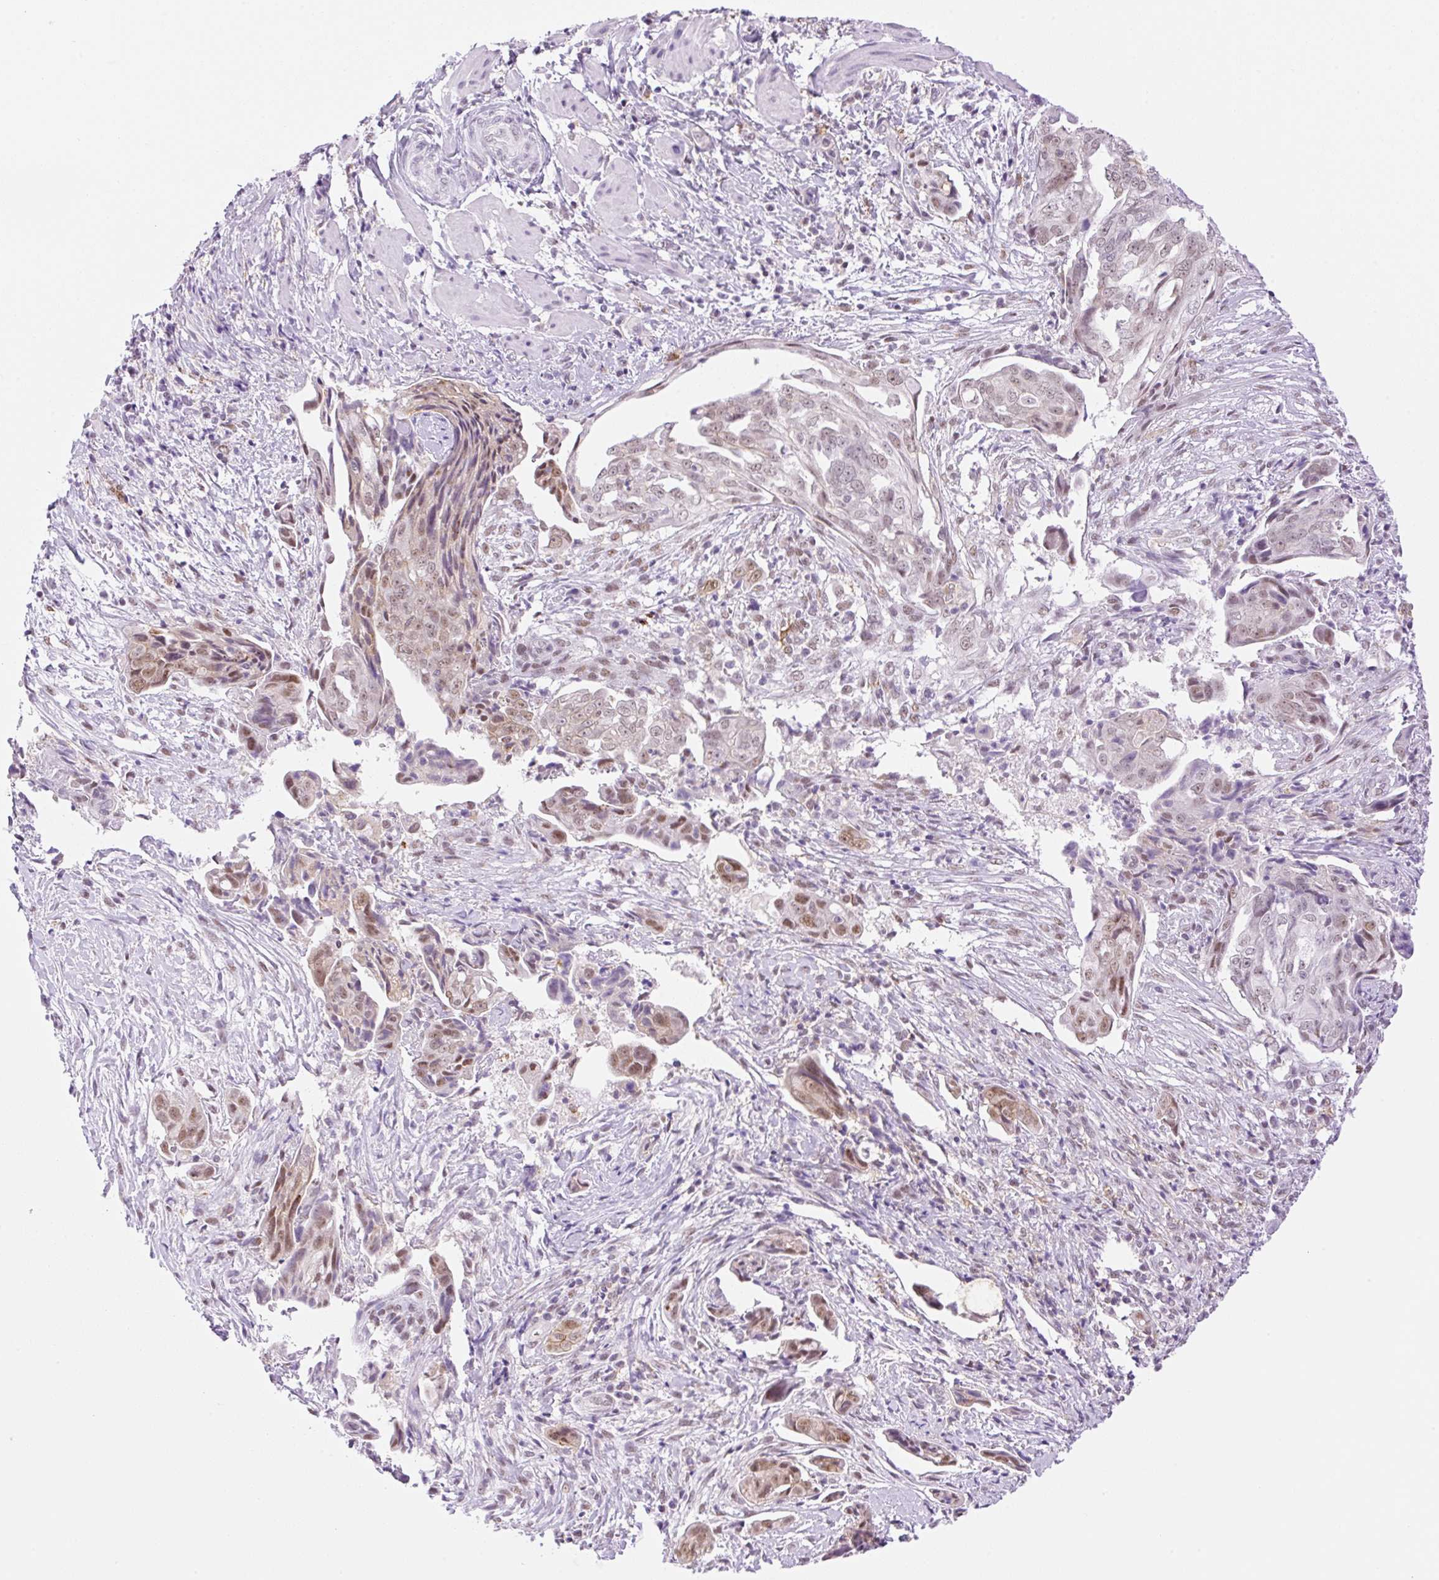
{"staining": {"intensity": "moderate", "quantity": ">75%", "location": "nuclear"}, "tissue": "ovarian cancer", "cell_type": "Tumor cells", "image_type": "cancer", "snomed": [{"axis": "morphology", "description": "Carcinoma, endometroid"}, {"axis": "topography", "description": "Ovary"}], "caption": "Moderate nuclear expression for a protein is appreciated in about >75% of tumor cells of ovarian endometroid carcinoma using immunohistochemistry.", "gene": "PALM3", "patient": {"sex": "female", "age": 70}}